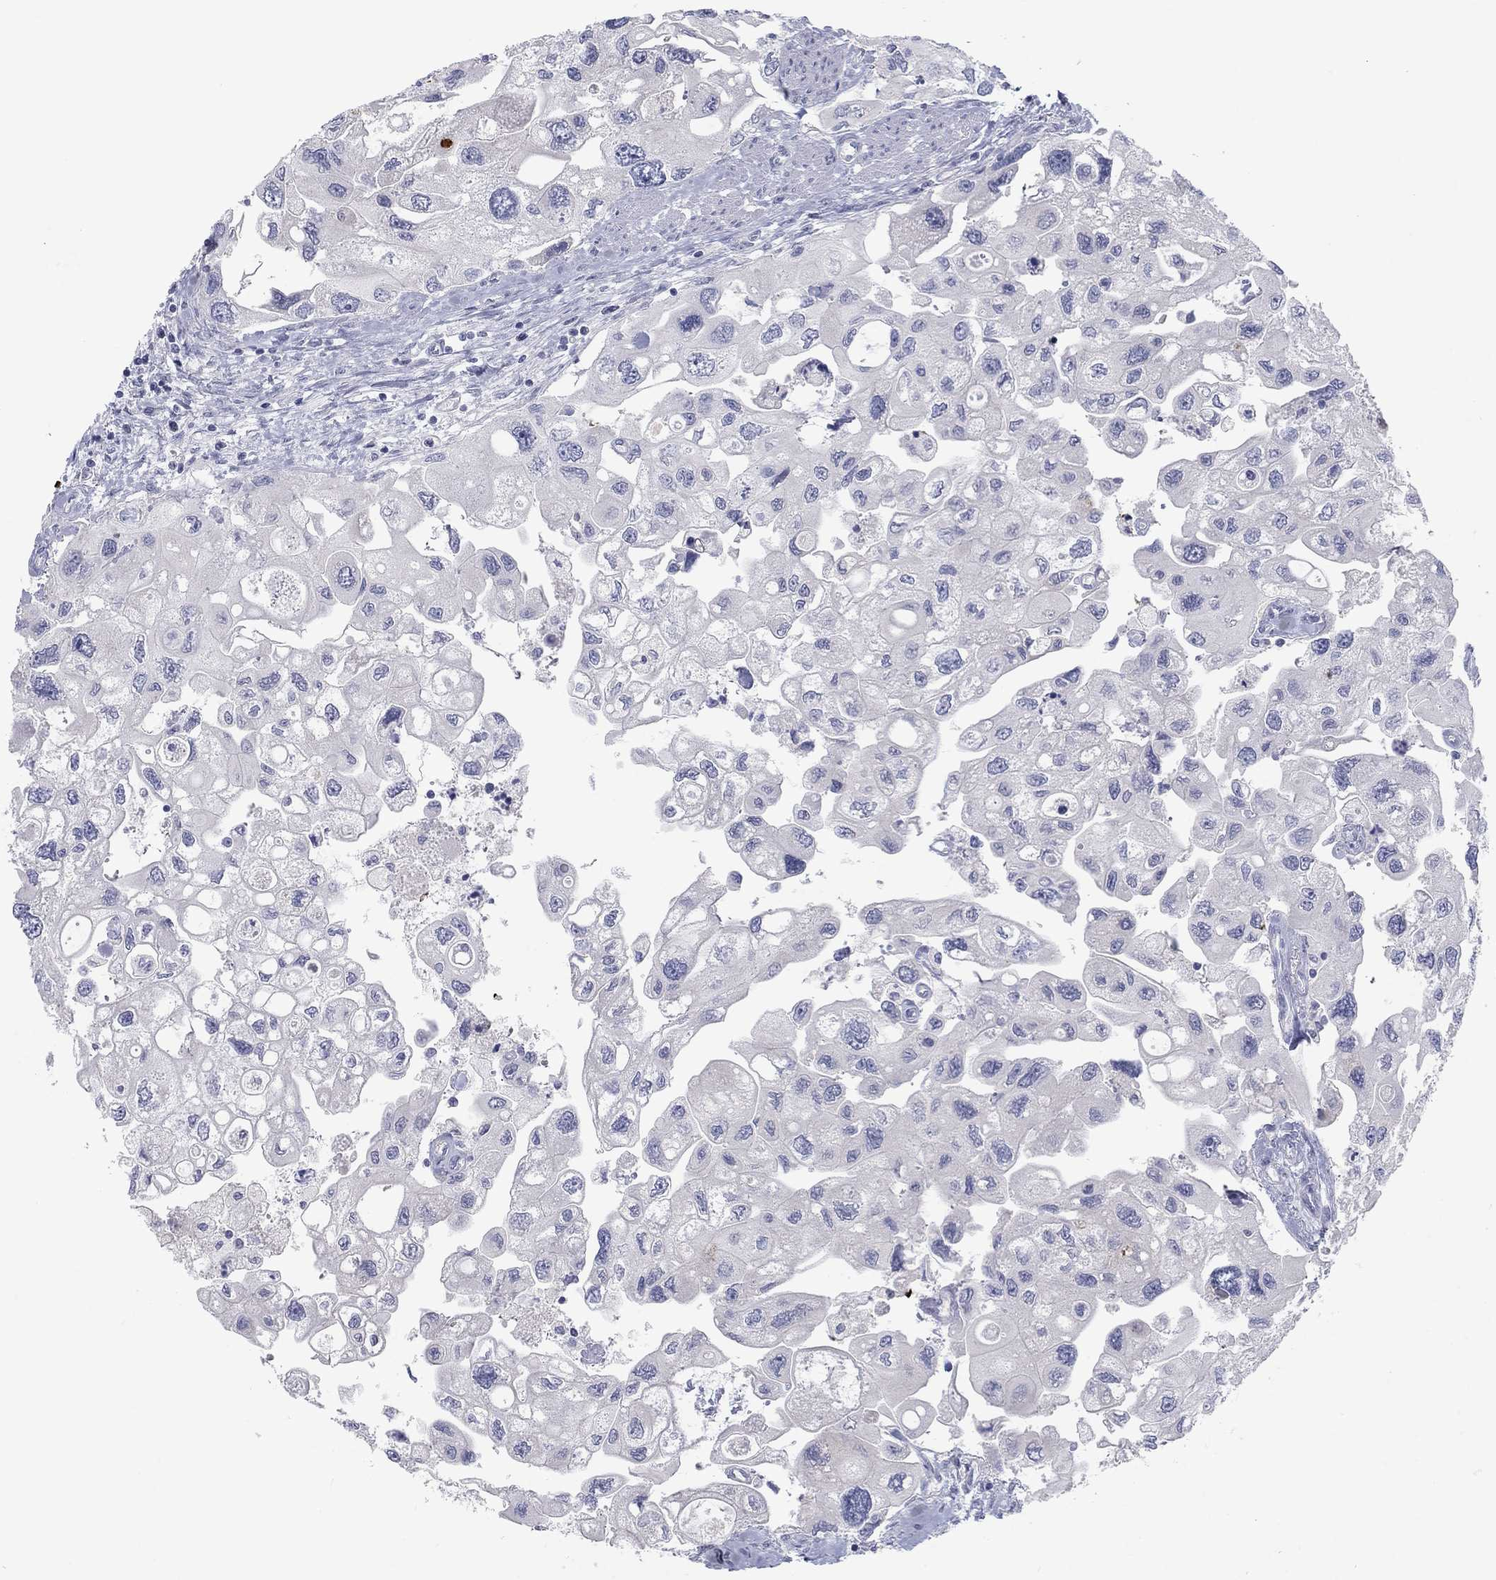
{"staining": {"intensity": "negative", "quantity": "none", "location": "none"}, "tissue": "urothelial cancer", "cell_type": "Tumor cells", "image_type": "cancer", "snomed": [{"axis": "morphology", "description": "Urothelial carcinoma, High grade"}, {"axis": "topography", "description": "Urinary bladder"}], "caption": "Immunohistochemistry (IHC) image of urothelial cancer stained for a protein (brown), which exhibits no expression in tumor cells.", "gene": "CALB1", "patient": {"sex": "male", "age": 59}}